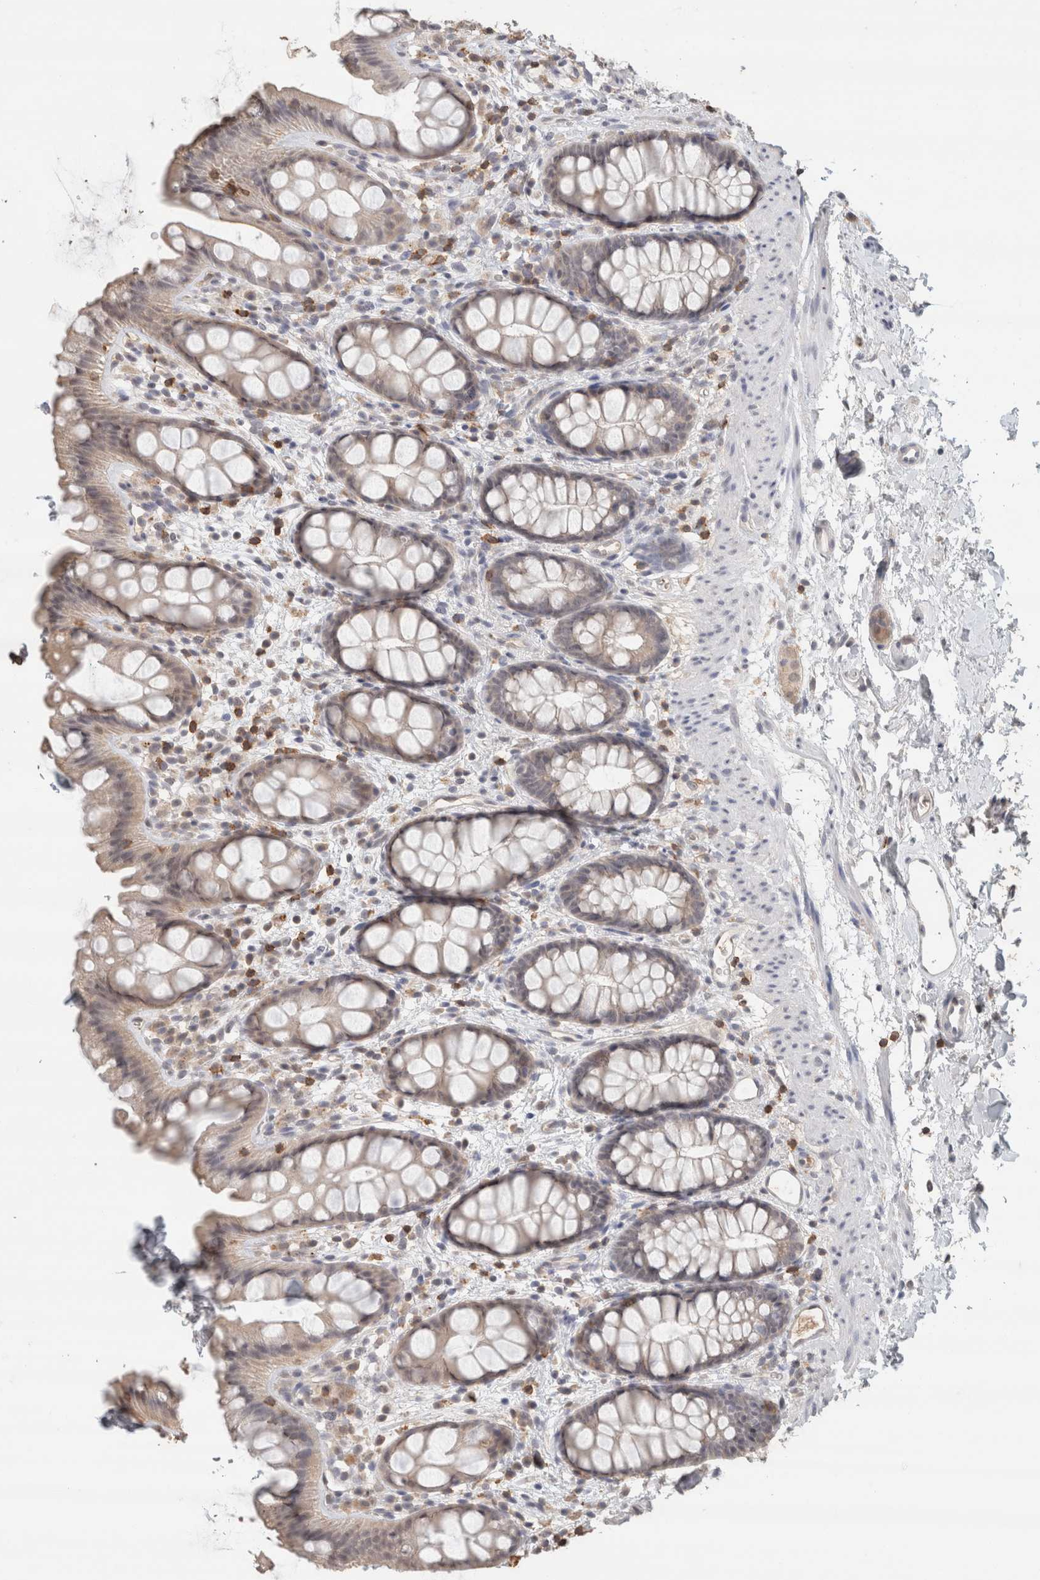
{"staining": {"intensity": "weak", "quantity": "<25%", "location": "cytoplasmic/membranous"}, "tissue": "rectum", "cell_type": "Glandular cells", "image_type": "normal", "snomed": [{"axis": "morphology", "description": "Normal tissue, NOS"}, {"axis": "topography", "description": "Rectum"}], "caption": "This micrograph is of benign rectum stained with immunohistochemistry (IHC) to label a protein in brown with the nuclei are counter-stained blue. There is no expression in glandular cells.", "gene": "TRAT1", "patient": {"sex": "female", "age": 65}}